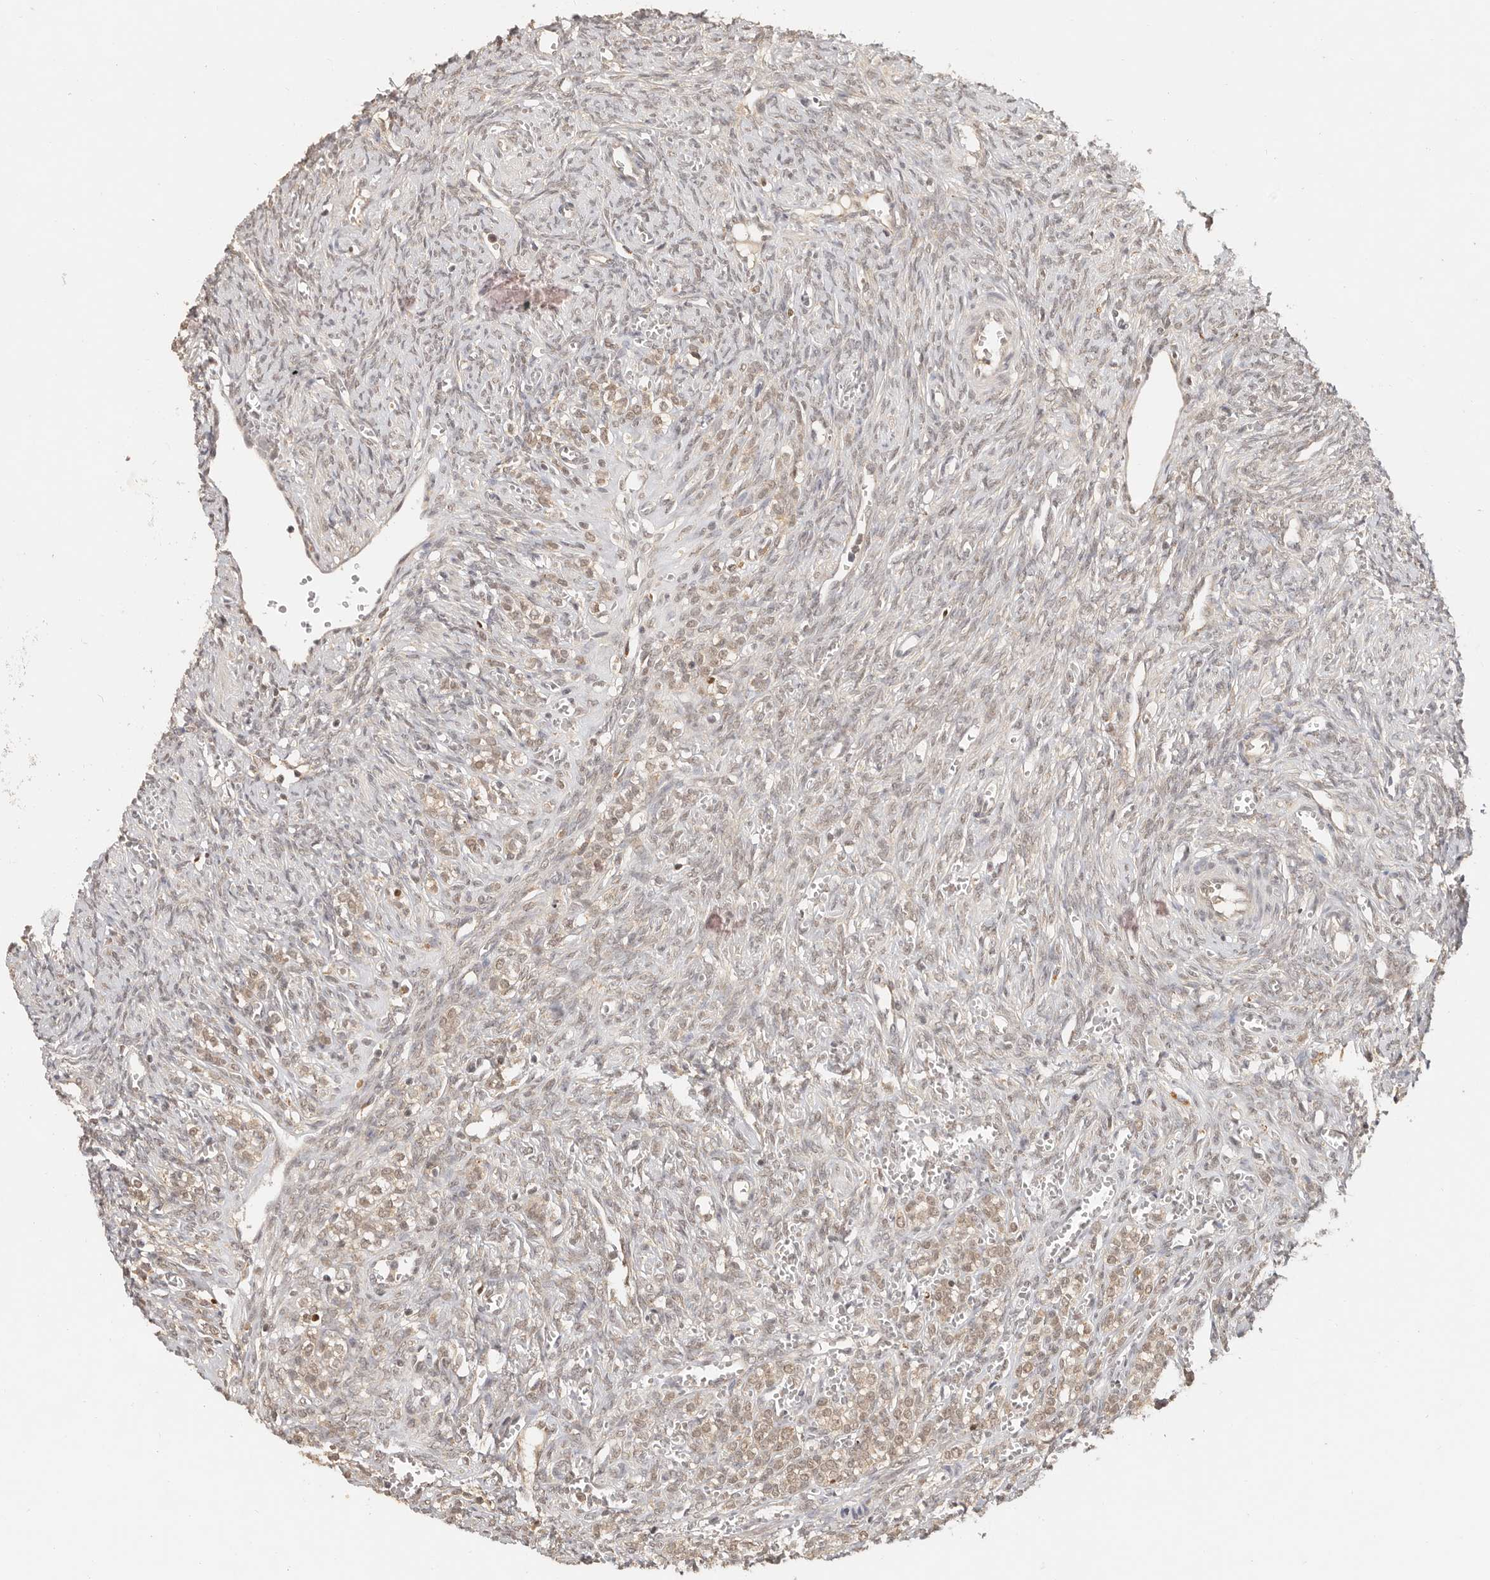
{"staining": {"intensity": "weak", "quantity": "<25%", "location": "nuclear"}, "tissue": "ovary", "cell_type": "Ovarian stroma cells", "image_type": "normal", "snomed": [{"axis": "morphology", "description": "Normal tissue, NOS"}, {"axis": "topography", "description": "Ovary"}], "caption": "Immunohistochemistry (IHC) image of benign ovary stained for a protein (brown), which displays no expression in ovarian stroma cells.", "gene": "PSMA5", "patient": {"sex": "female", "age": 41}}